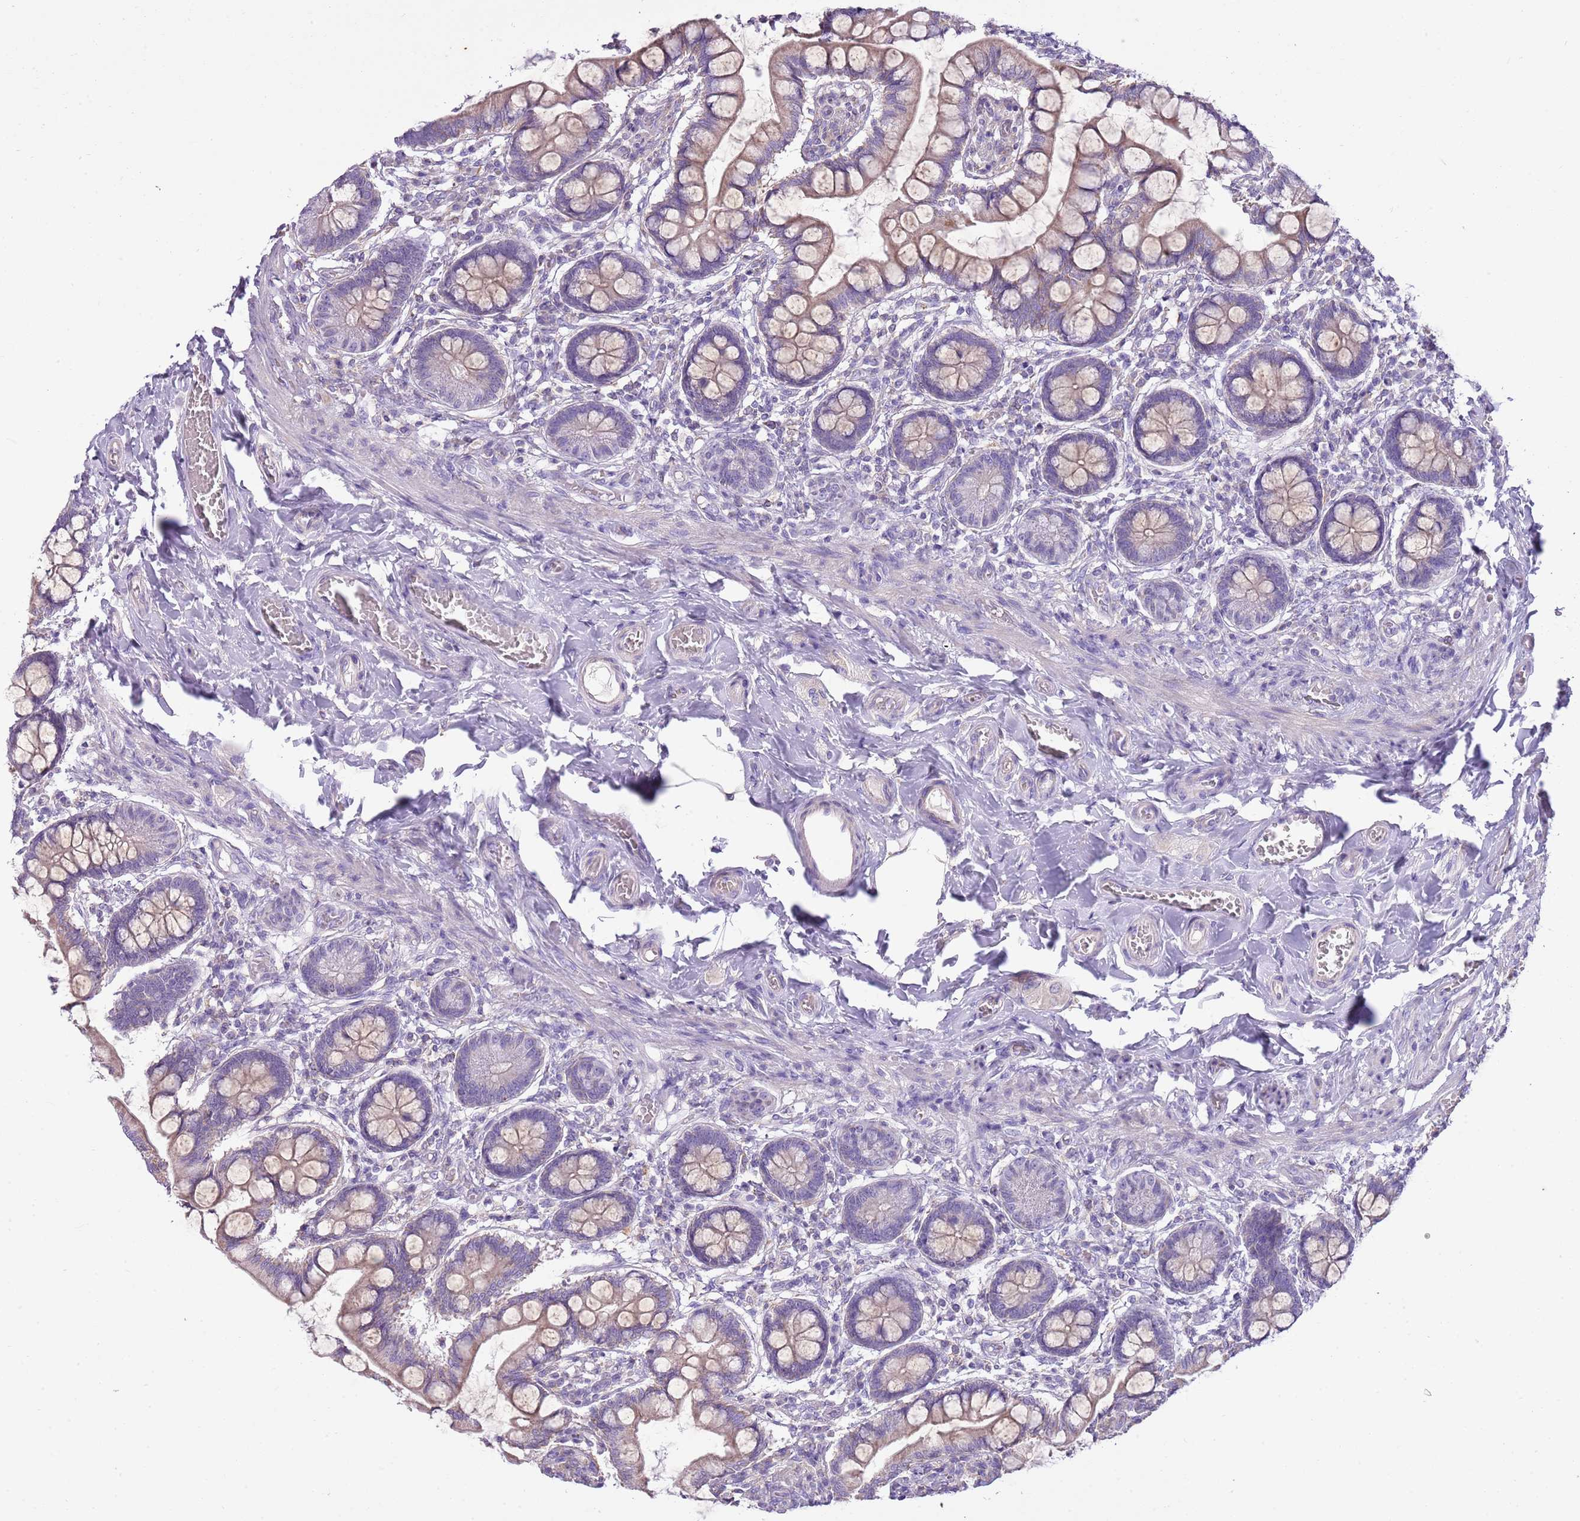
{"staining": {"intensity": "weak", "quantity": ">75%", "location": "cytoplasmic/membranous"}, "tissue": "small intestine", "cell_type": "Glandular cells", "image_type": "normal", "snomed": [{"axis": "morphology", "description": "Normal tissue, NOS"}, {"axis": "topography", "description": "Small intestine"}], "caption": "A histopathology image of human small intestine stained for a protein demonstrates weak cytoplasmic/membranous brown staining in glandular cells. The protein of interest is stained brown, and the nuclei are stained in blue (DAB IHC with brightfield microscopy, high magnification).", "gene": "CNPPD1", "patient": {"sex": "male", "age": 52}}